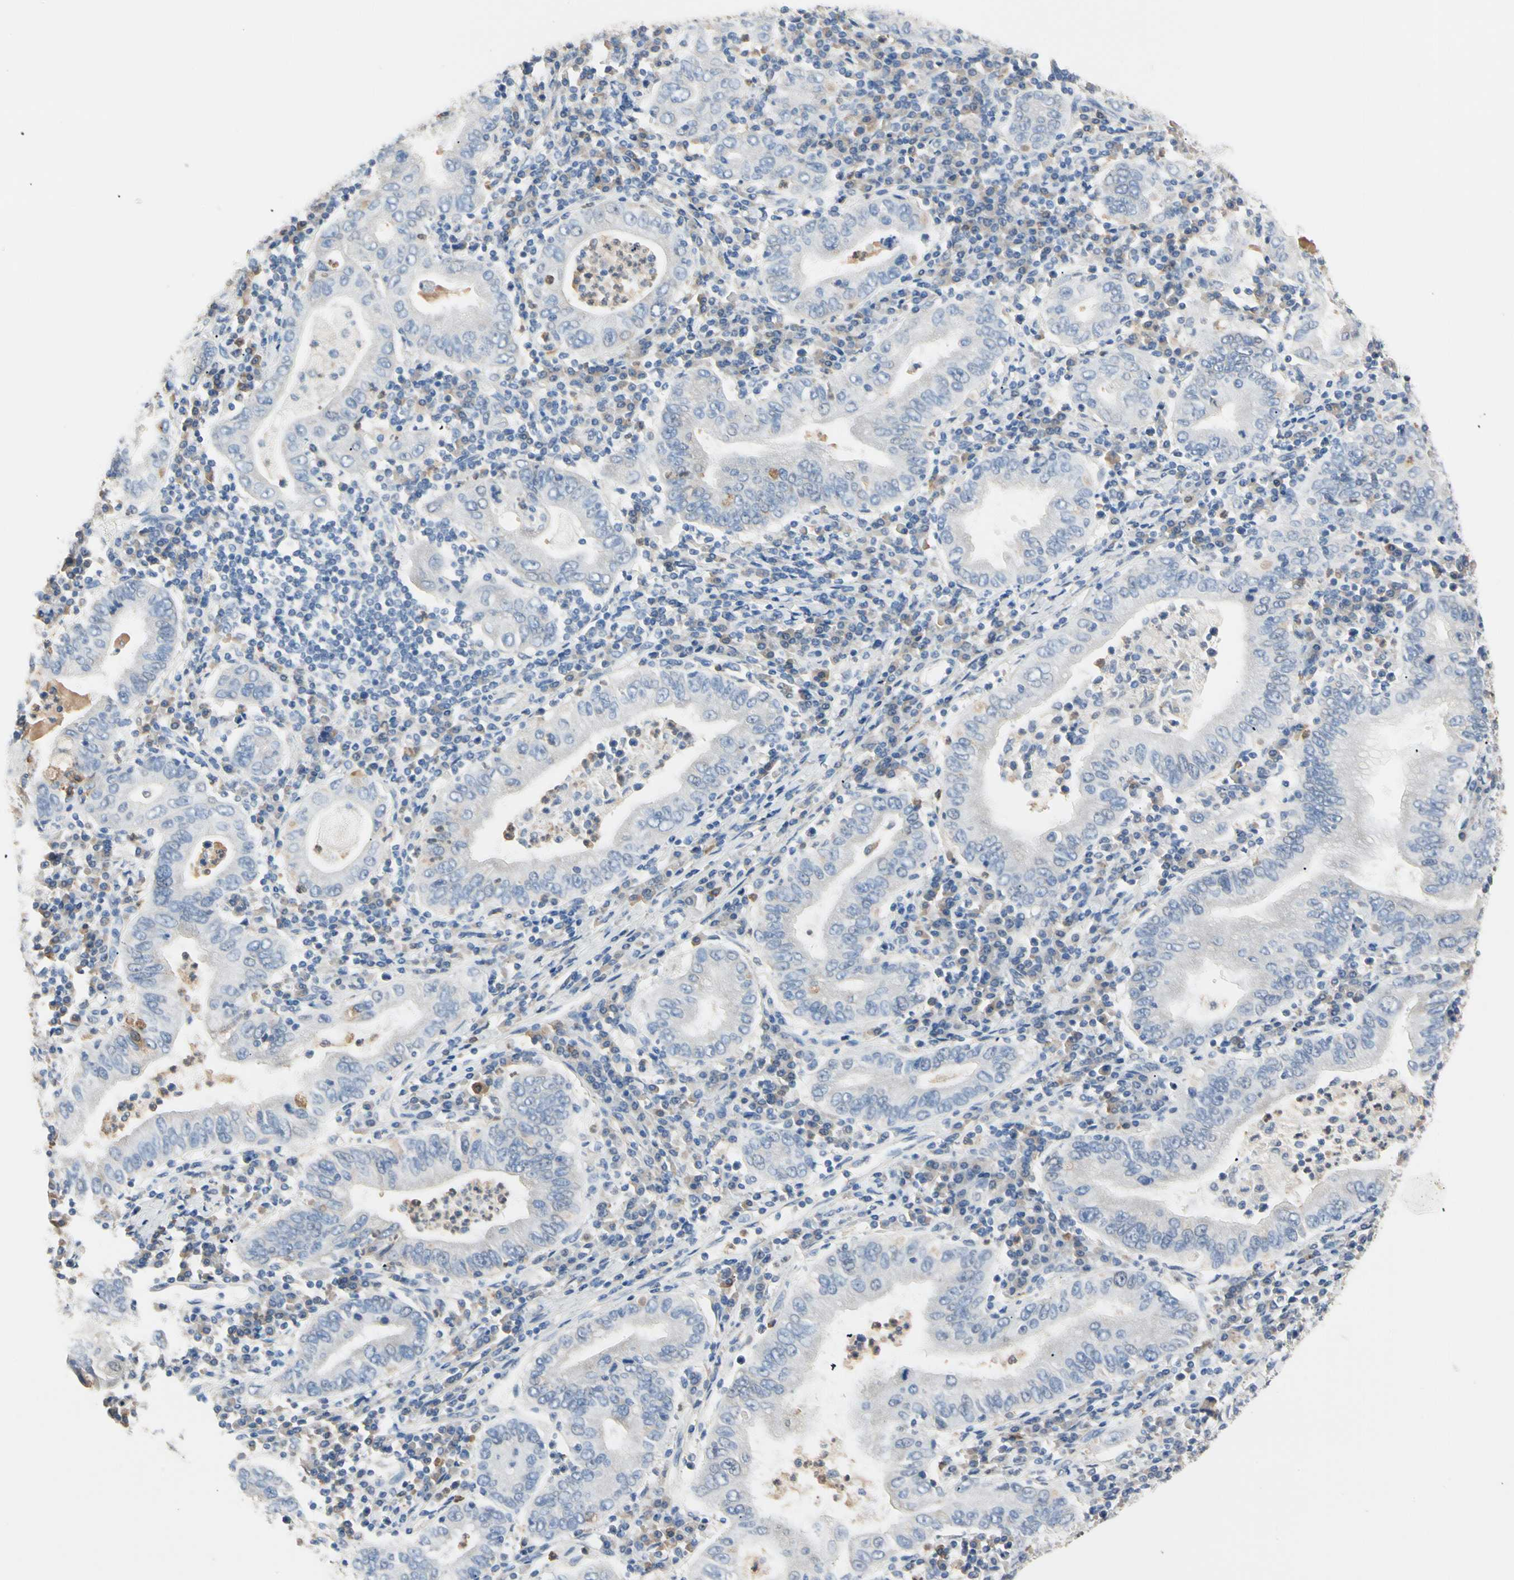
{"staining": {"intensity": "negative", "quantity": "none", "location": "none"}, "tissue": "stomach cancer", "cell_type": "Tumor cells", "image_type": "cancer", "snomed": [{"axis": "morphology", "description": "Normal tissue, NOS"}, {"axis": "morphology", "description": "Adenocarcinoma, NOS"}, {"axis": "topography", "description": "Esophagus"}, {"axis": "topography", "description": "Stomach, upper"}, {"axis": "topography", "description": "Peripheral nerve tissue"}], "caption": "Immunohistochemical staining of human adenocarcinoma (stomach) displays no significant positivity in tumor cells.", "gene": "BBOX1", "patient": {"sex": "male", "age": 62}}